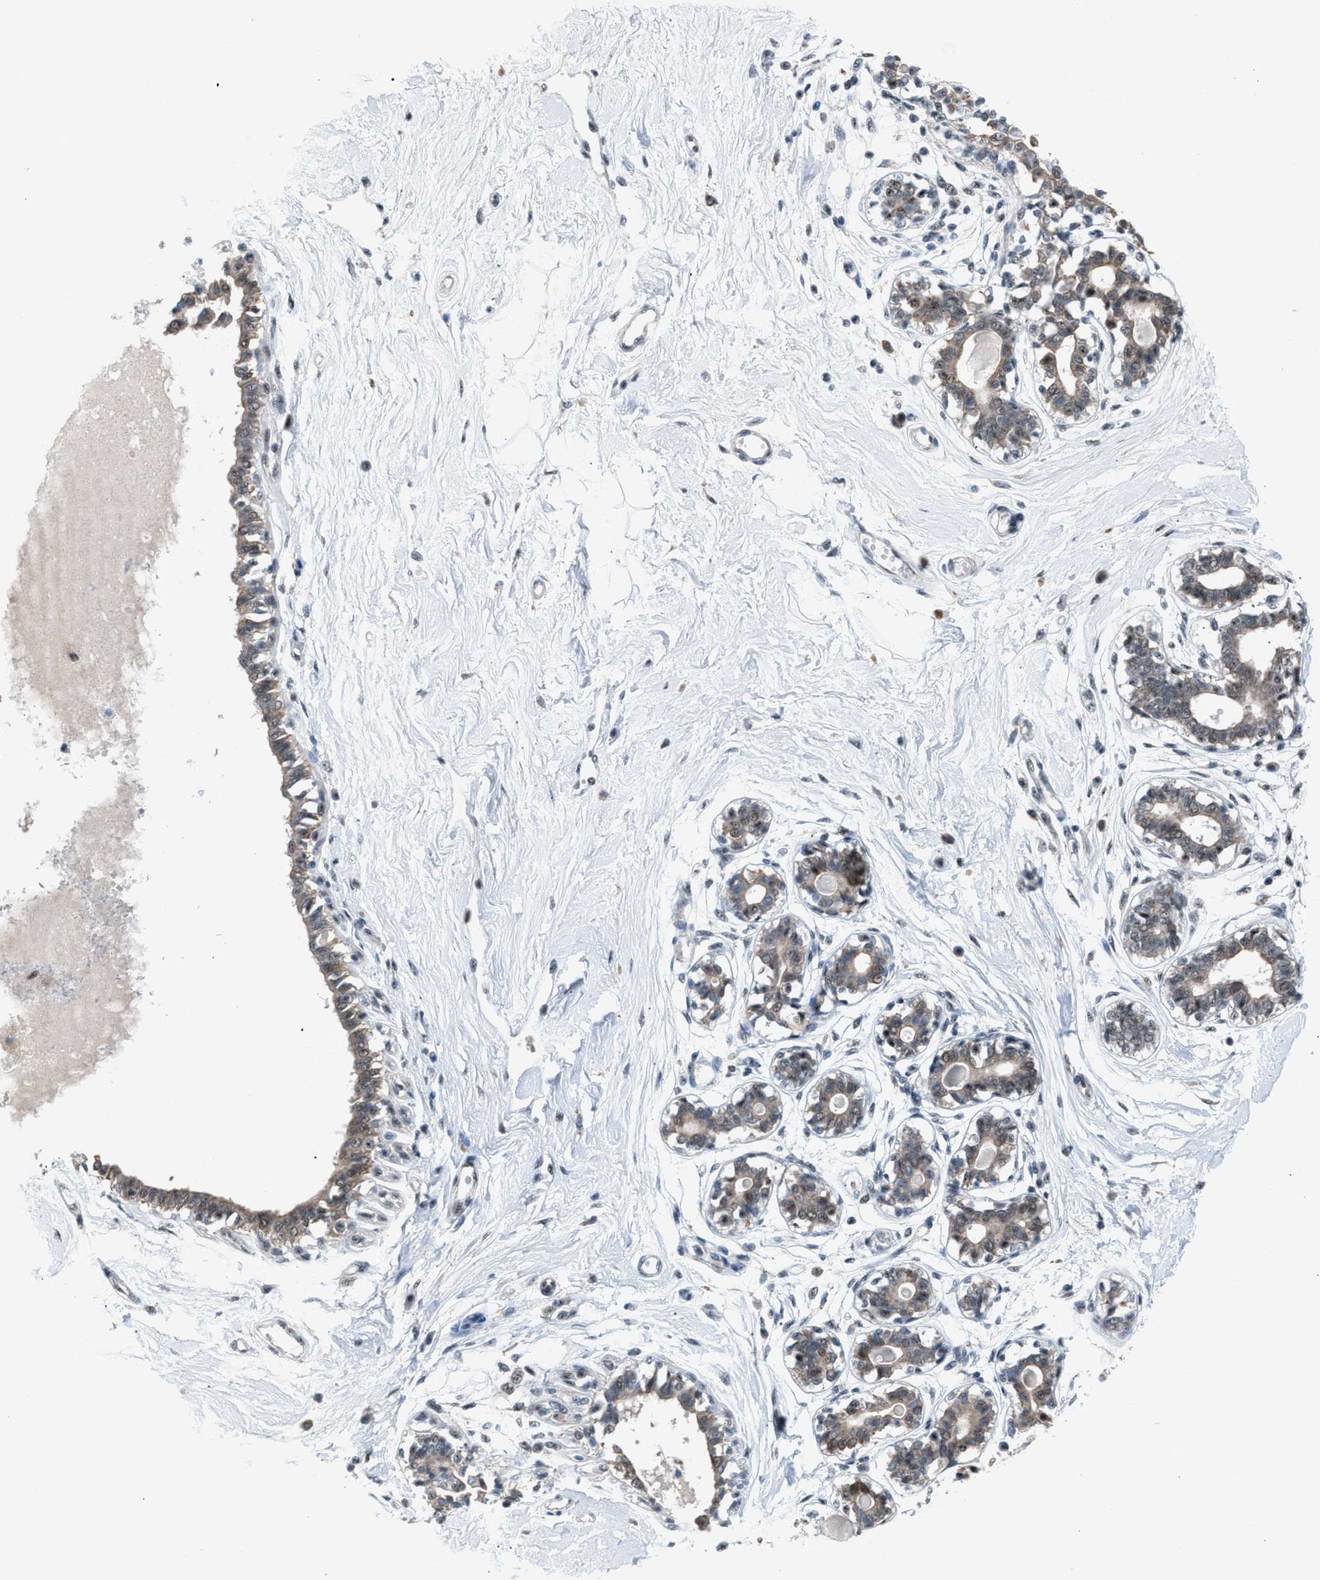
{"staining": {"intensity": "negative", "quantity": "none", "location": "none"}, "tissue": "breast", "cell_type": "Adipocytes", "image_type": "normal", "snomed": [{"axis": "morphology", "description": "Normal tissue, NOS"}, {"axis": "topography", "description": "Breast"}], "caption": "IHC photomicrograph of unremarkable human breast stained for a protein (brown), which demonstrates no positivity in adipocytes.", "gene": "CENPP", "patient": {"sex": "female", "age": 45}}